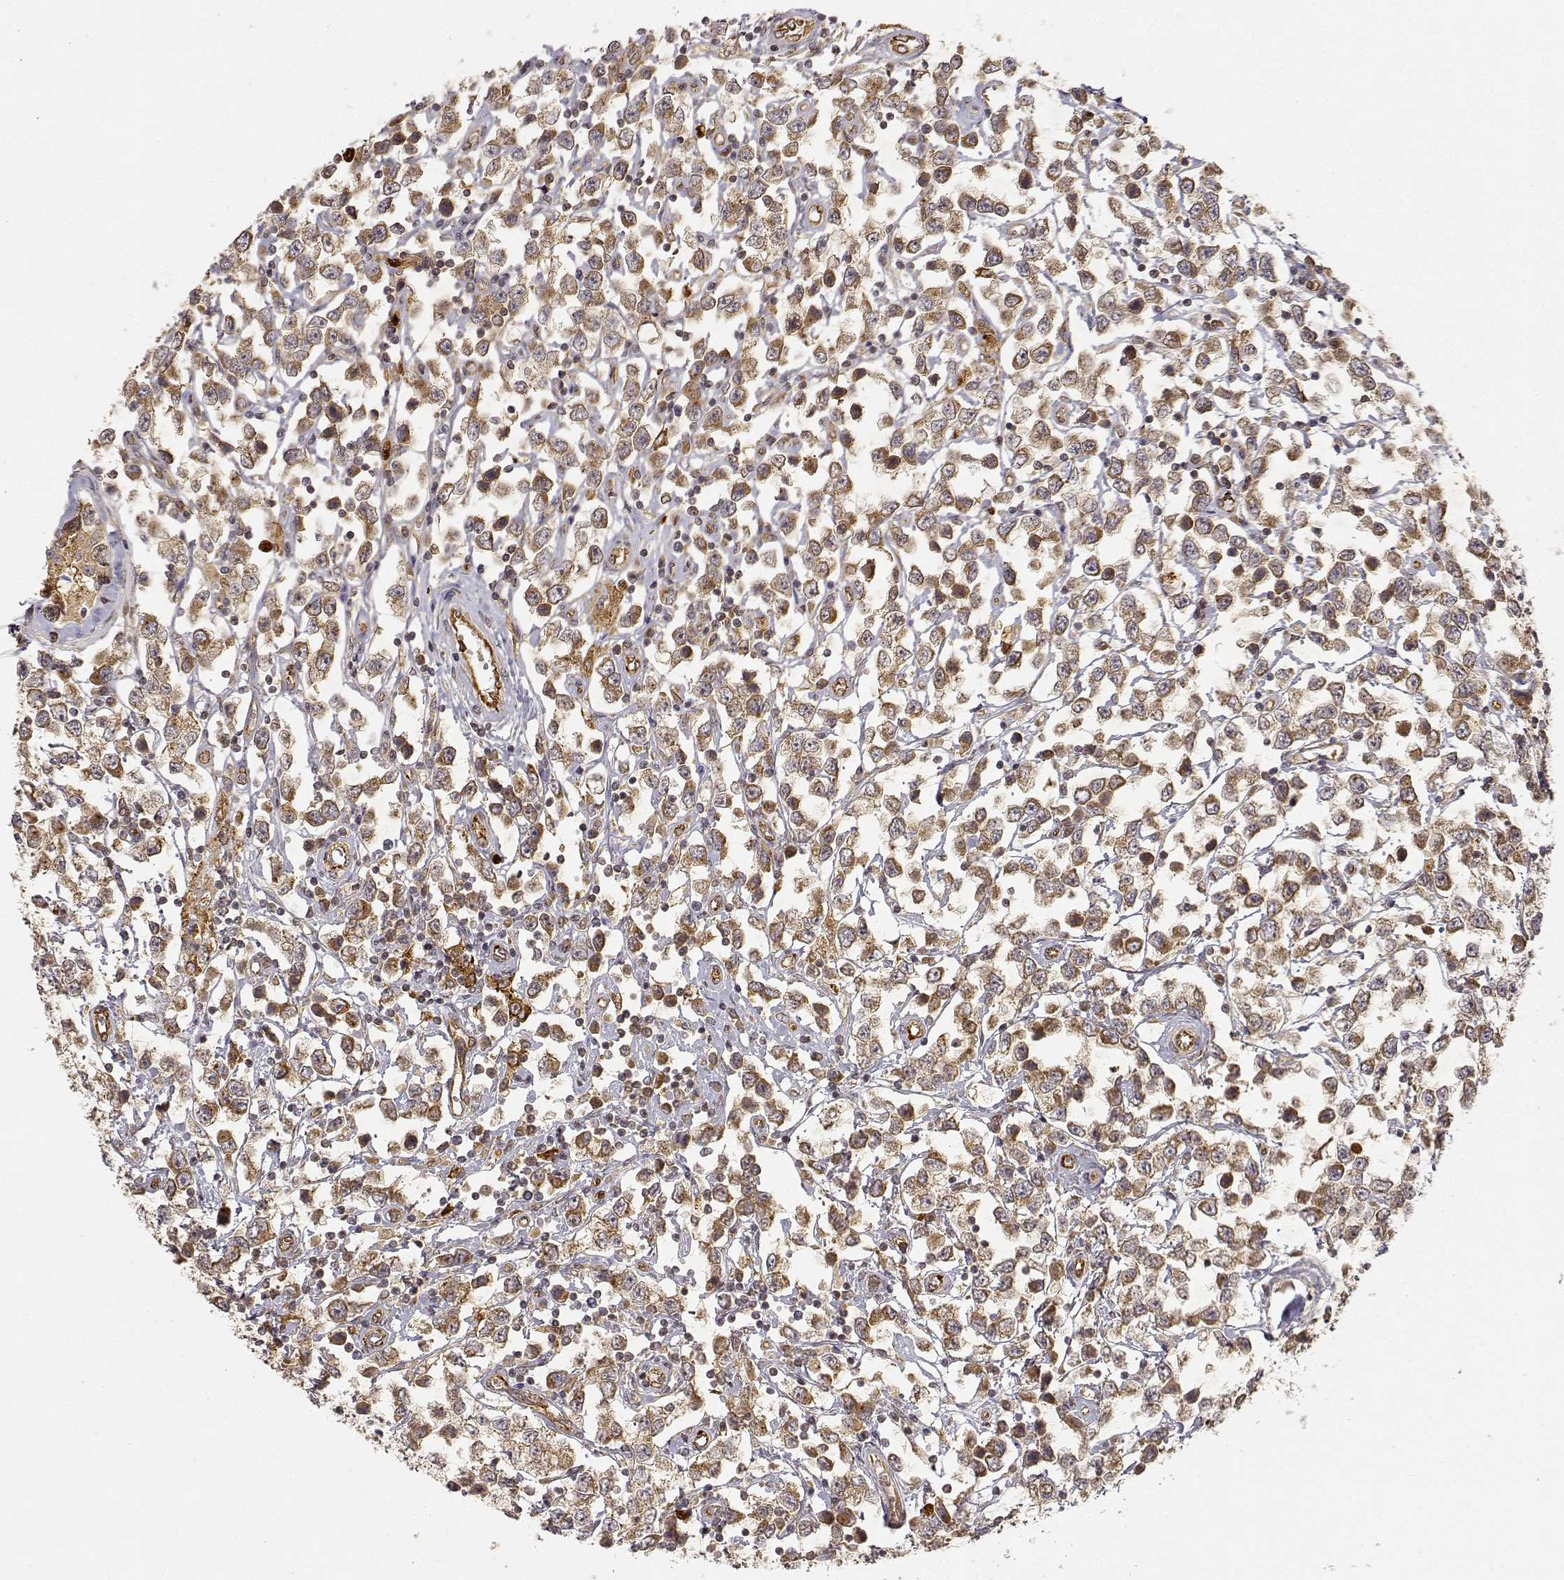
{"staining": {"intensity": "moderate", "quantity": ">75%", "location": "cytoplasmic/membranous"}, "tissue": "testis cancer", "cell_type": "Tumor cells", "image_type": "cancer", "snomed": [{"axis": "morphology", "description": "Seminoma, NOS"}, {"axis": "topography", "description": "Testis"}], "caption": "Human testis cancer stained with a brown dye displays moderate cytoplasmic/membranous positive expression in about >75% of tumor cells.", "gene": "CDK5RAP2", "patient": {"sex": "male", "age": 34}}